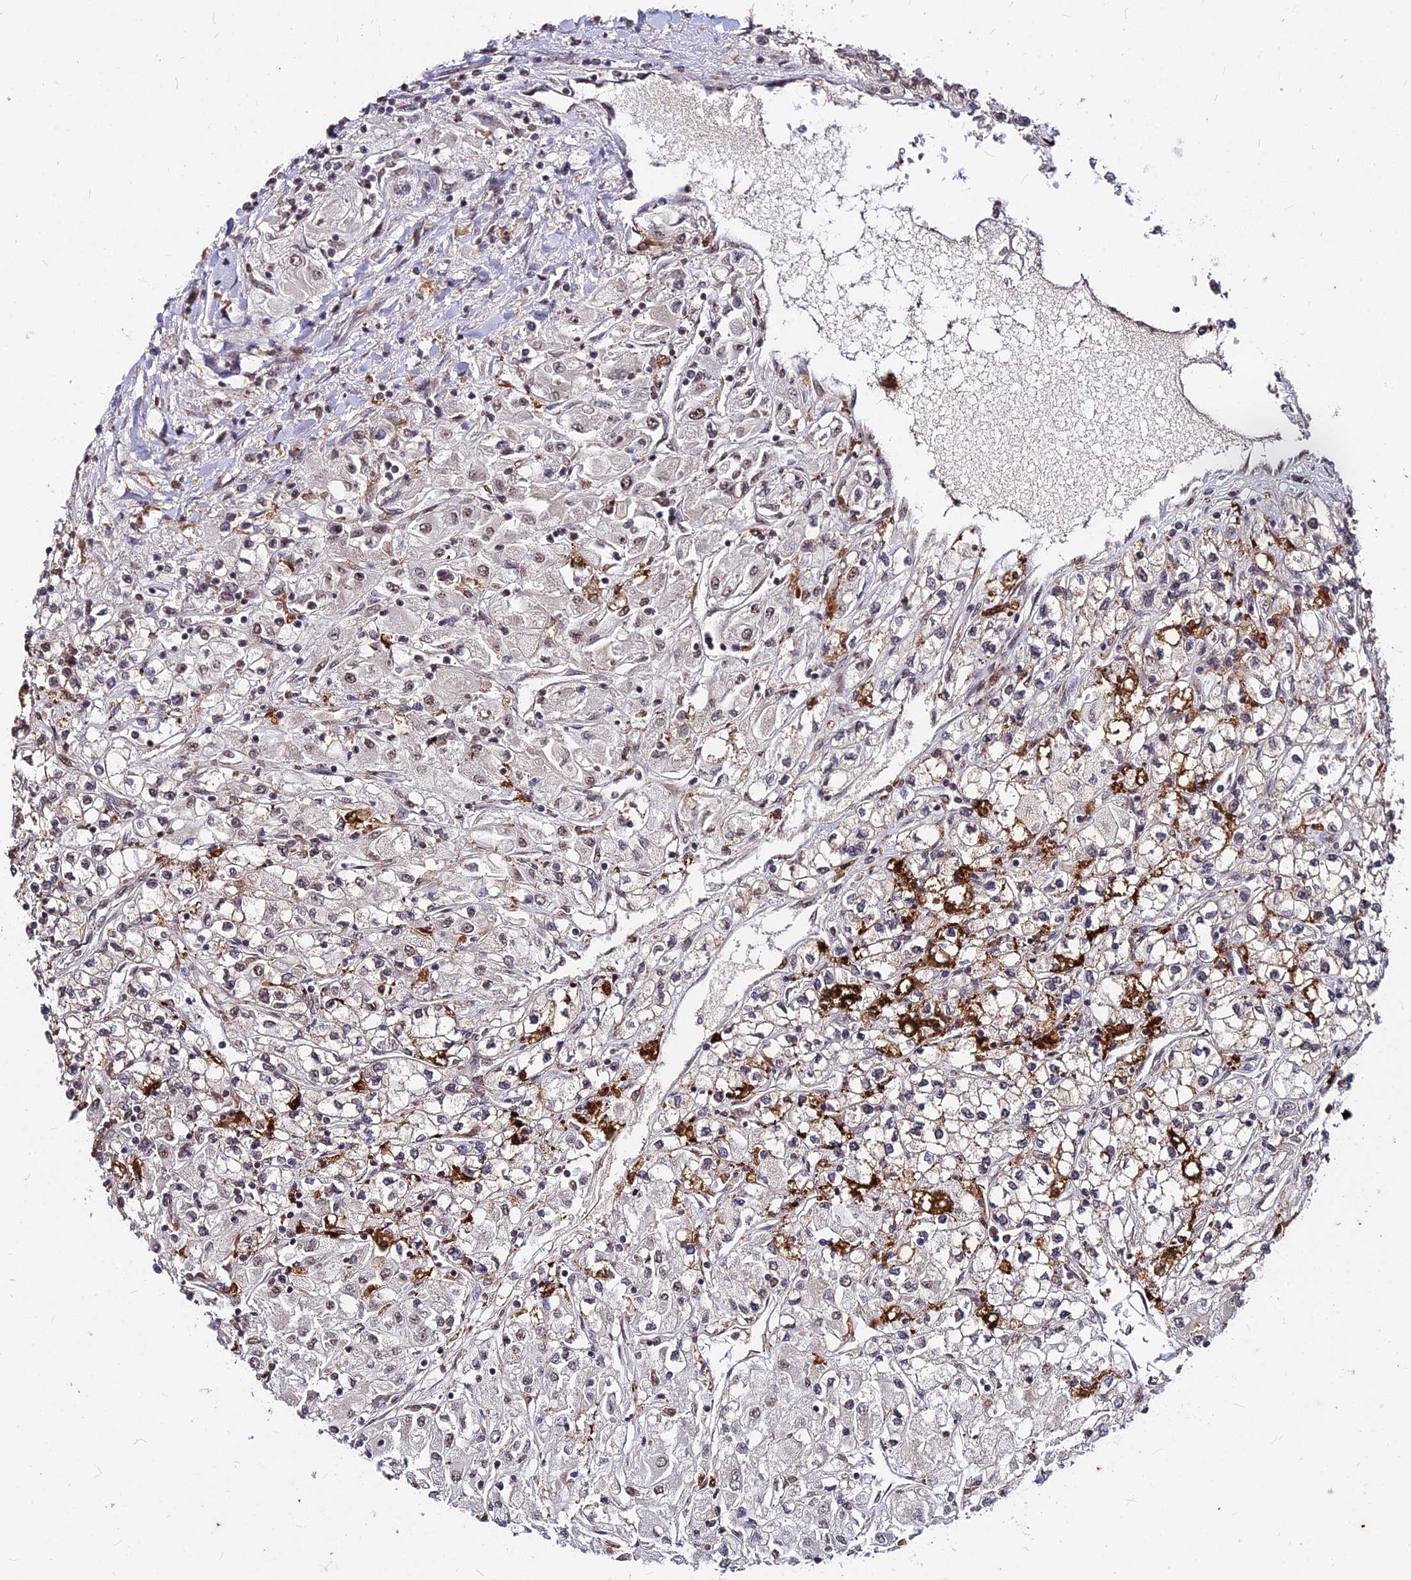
{"staining": {"intensity": "weak", "quantity": "25%-75%", "location": "nuclear"}, "tissue": "renal cancer", "cell_type": "Tumor cells", "image_type": "cancer", "snomed": [{"axis": "morphology", "description": "Adenocarcinoma, NOS"}, {"axis": "topography", "description": "Kidney"}], "caption": "This micrograph shows IHC staining of human adenocarcinoma (renal), with low weak nuclear staining in approximately 25%-75% of tumor cells.", "gene": "ZBED4", "patient": {"sex": "male", "age": 80}}